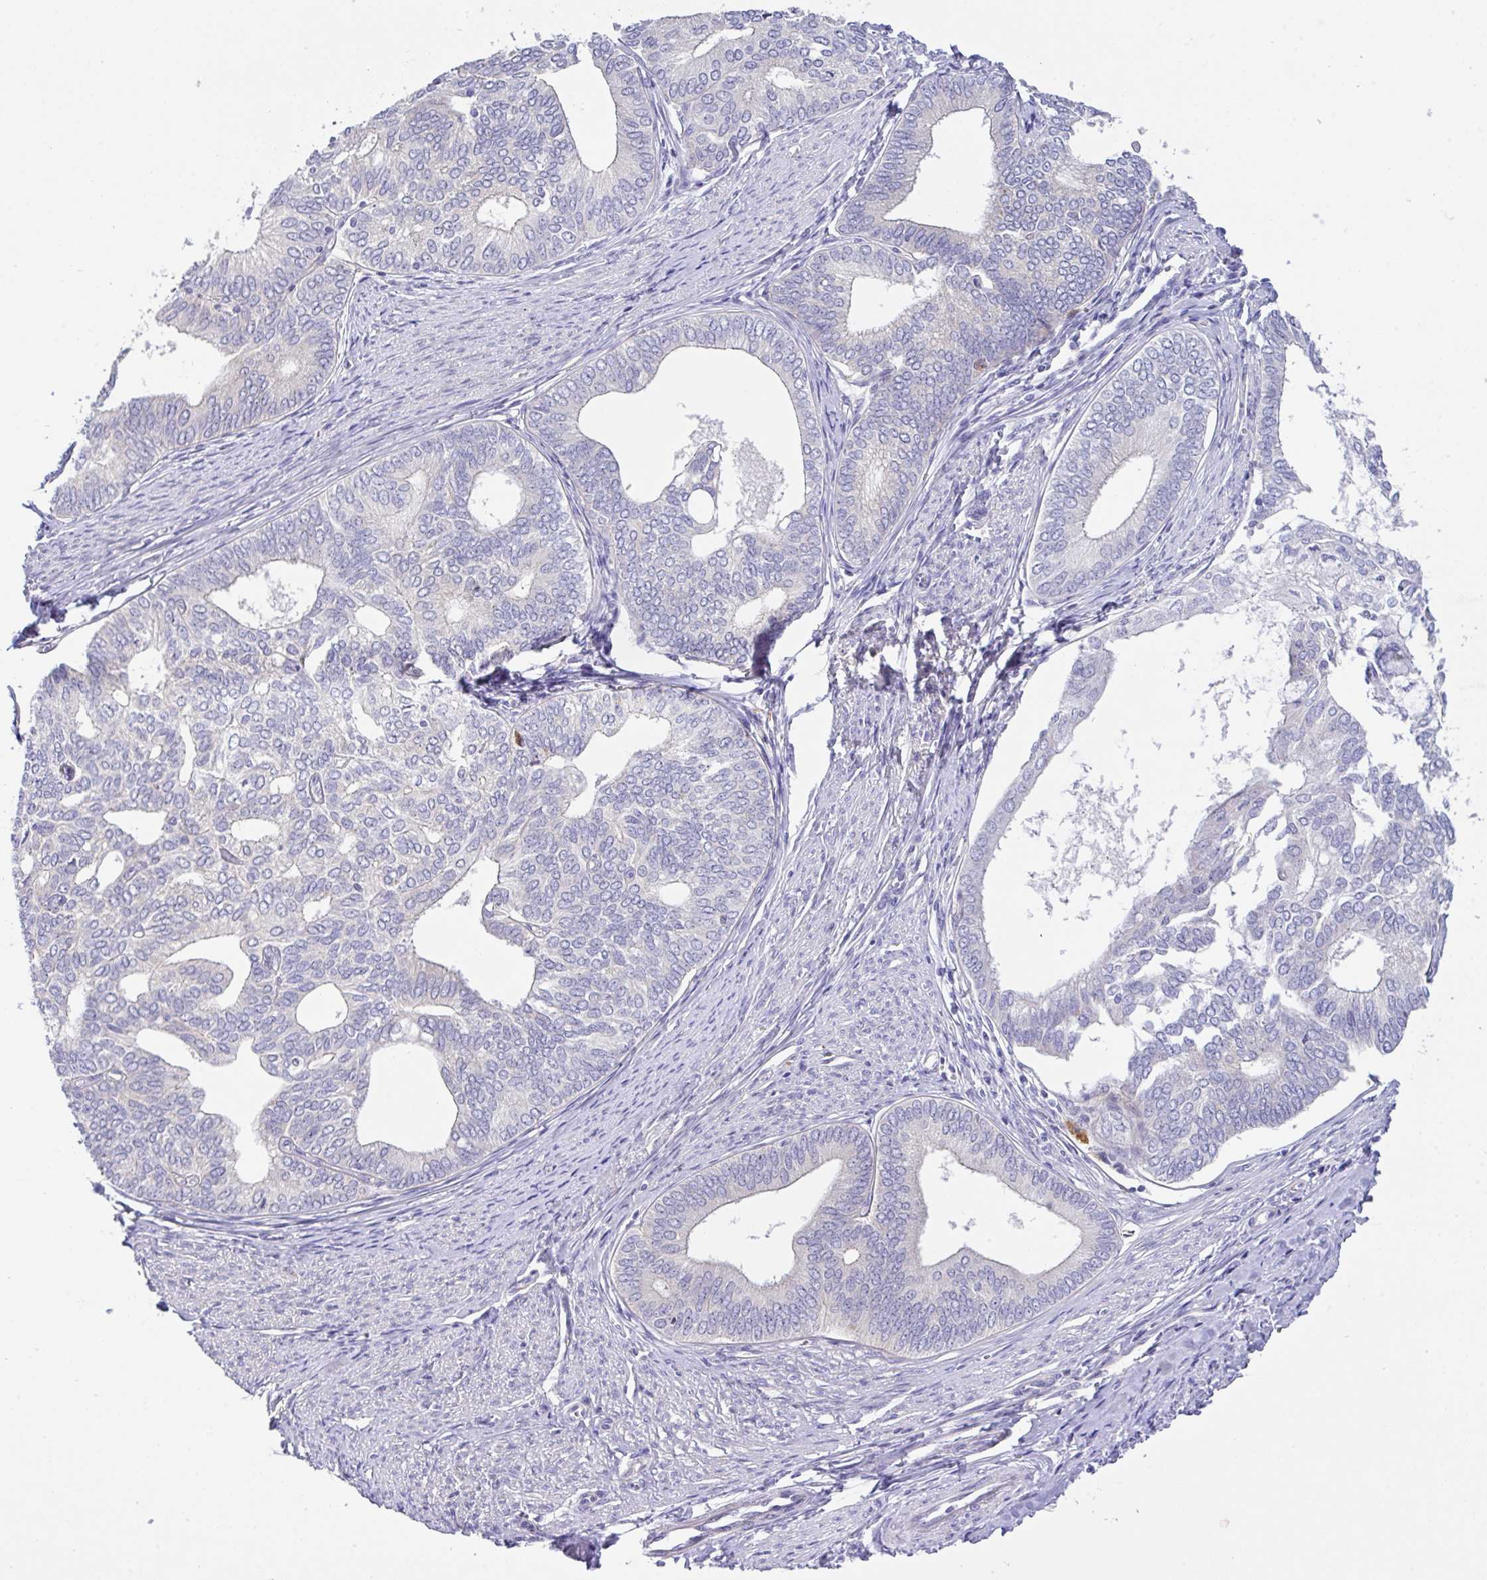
{"staining": {"intensity": "negative", "quantity": "none", "location": "none"}, "tissue": "endometrial cancer", "cell_type": "Tumor cells", "image_type": "cancer", "snomed": [{"axis": "morphology", "description": "Adenocarcinoma, NOS"}, {"axis": "topography", "description": "Endometrium"}], "caption": "Endometrial cancer was stained to show a protein in brown. There is no significant staining in tumor cells.", "gene": "EPN3", "patient": {"sex": "female", "age": 75}}